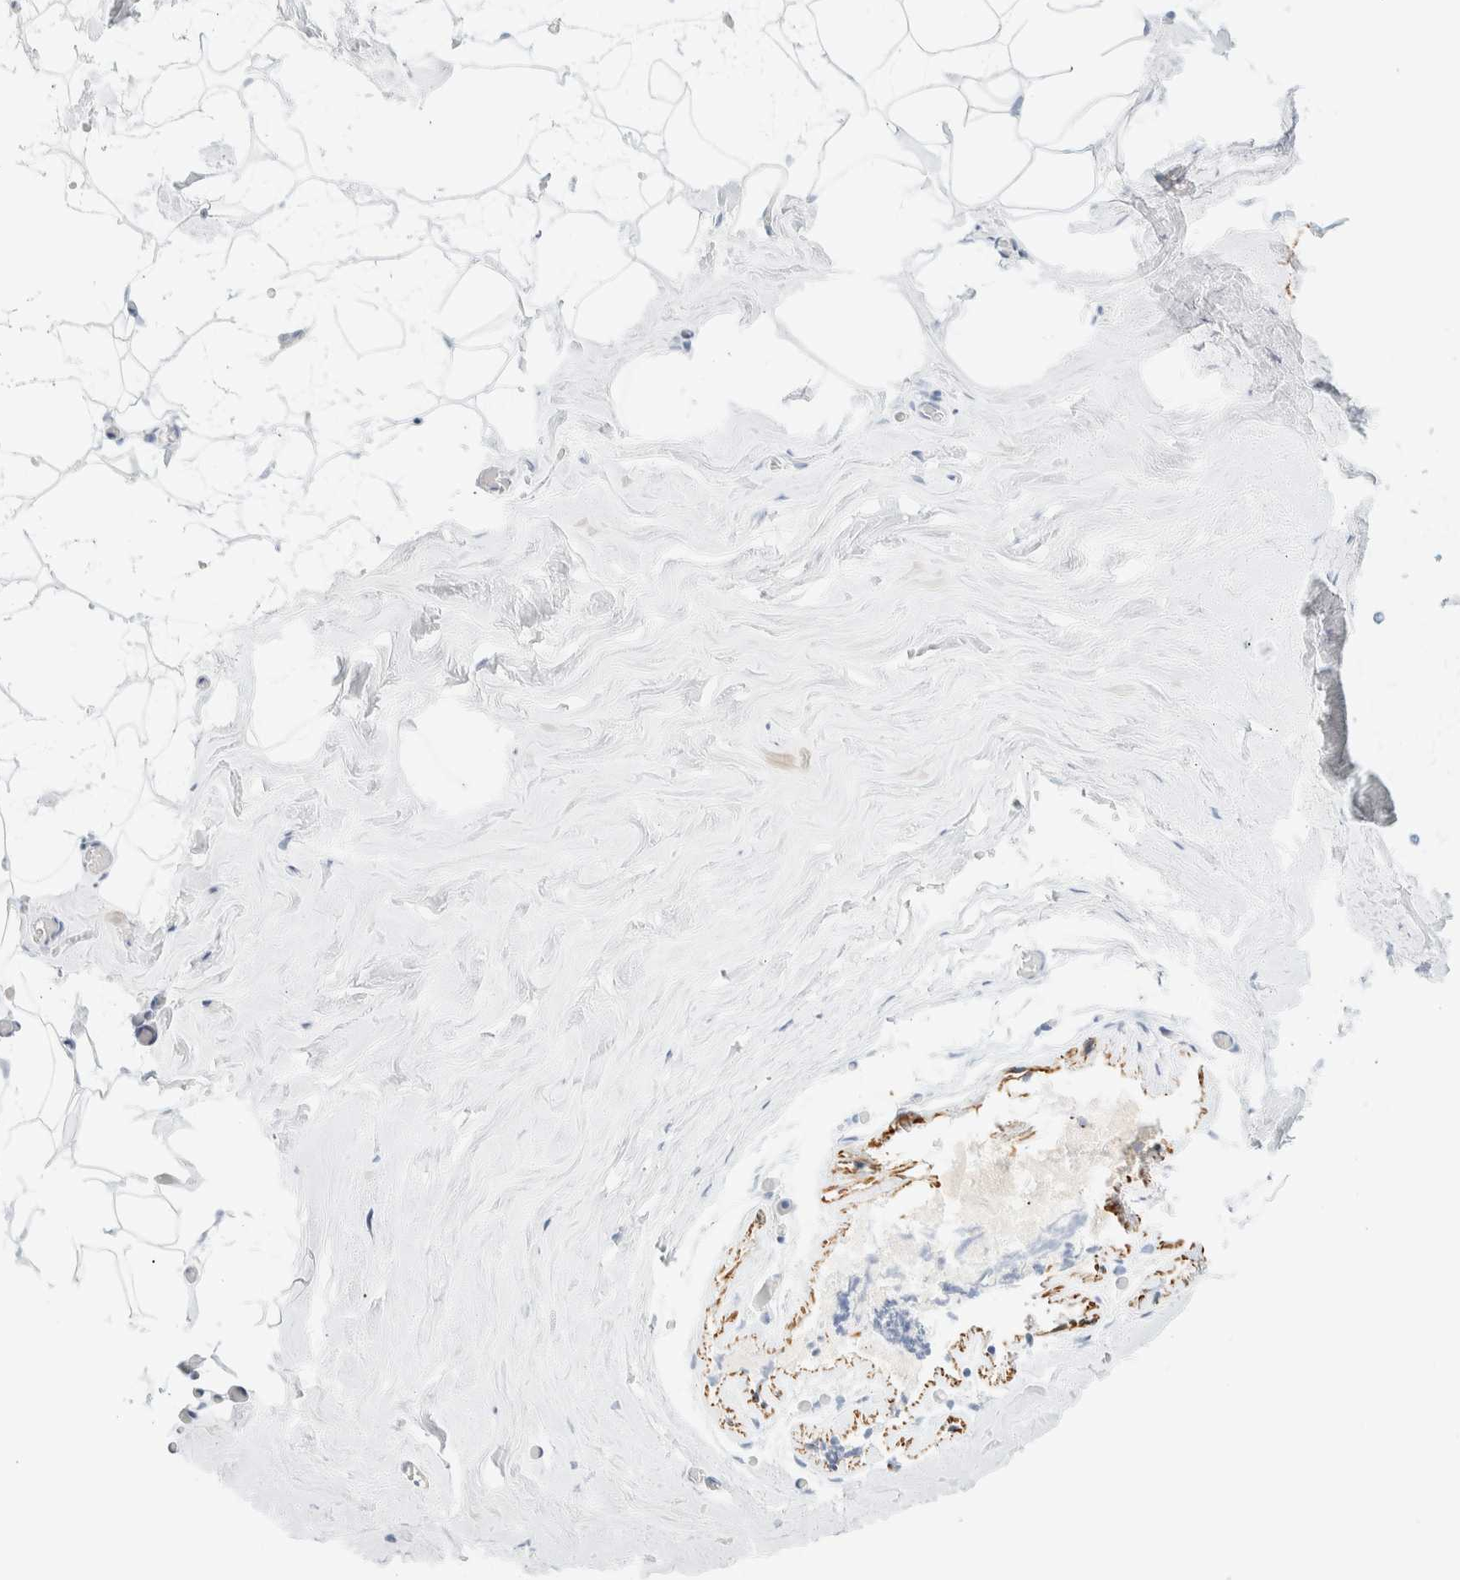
{"staining": {"intensity": "negative", "quantity": "none", "location": "none"}, "tissue": "adipose tissue", "cell_type": "Adipocytes", "image_type": "normal", "snomed": [{"axis": "morphology", "description": "Normal tissue, NOS"}, {"axis": "morphology", "description": "Fibrosis, NOS"}, {"axis": "topography", "description": "Breast"}, {"axis": "topography", "description": "Adipose tissue"}], "caption": "The photomicrograph demonstrates no staining of adipocytes in unremarkable adipose tissue.", "gene": "AFMID", "patient": {"sex": "female", "age": 39}}